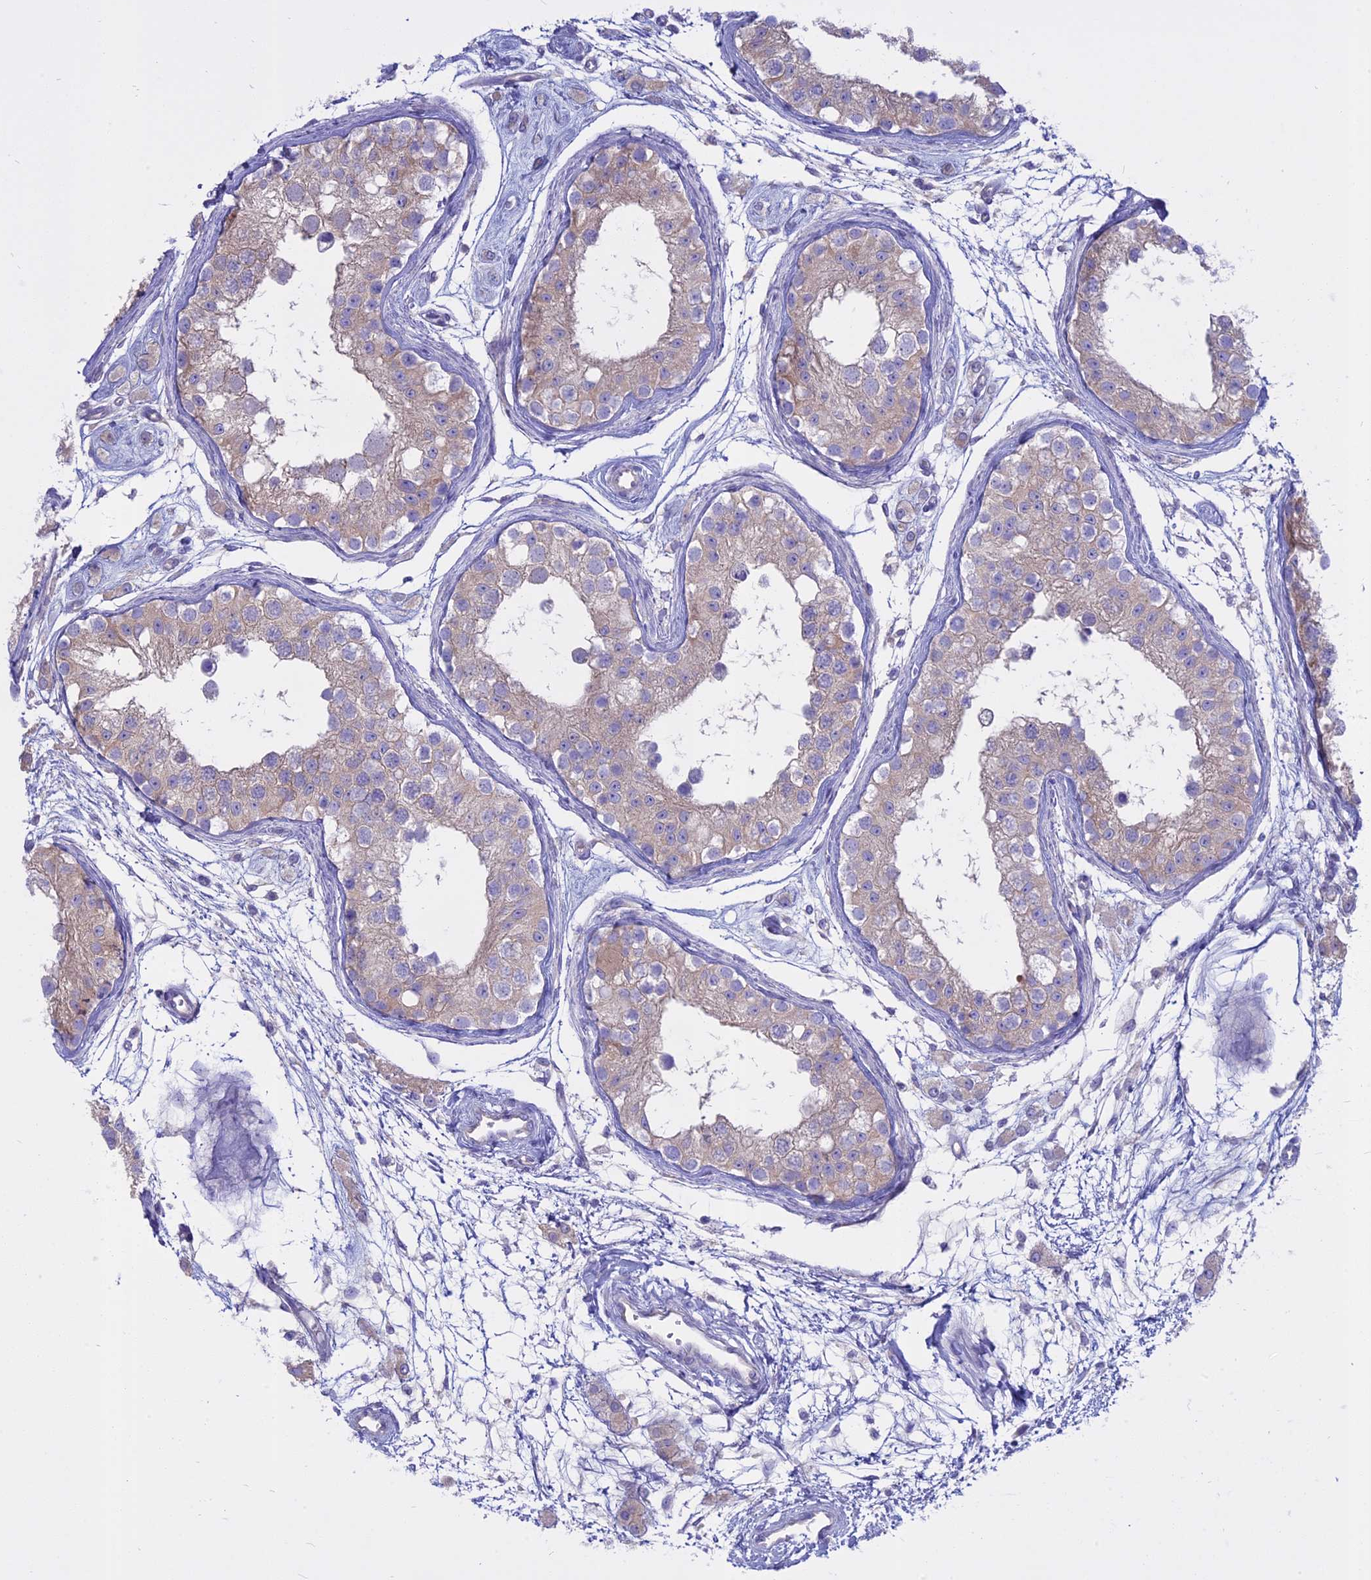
{"staining": {"intensity": "weak", "quantity": "<25%", "location": "cytoplasmic/membranous"}, "tissue": "testis", "cell_type": "Cells in seminiferous ducts", "image_type": "normal", "snomed": [{"axis": "morphology", "description": "Normal tissue, NOS"}, {"axis": "morphology", "description": "Adenocarcinoma, metastatic, NOS"}, {"axis": "topography", "description": "Testis"}], "caption": "Immunohistochemical staining of normal testis shows no significant positivity in cells in seminiferous ducts.", "gene": "AHCYL1", "patient": {"sex": "male", "age": 26}}